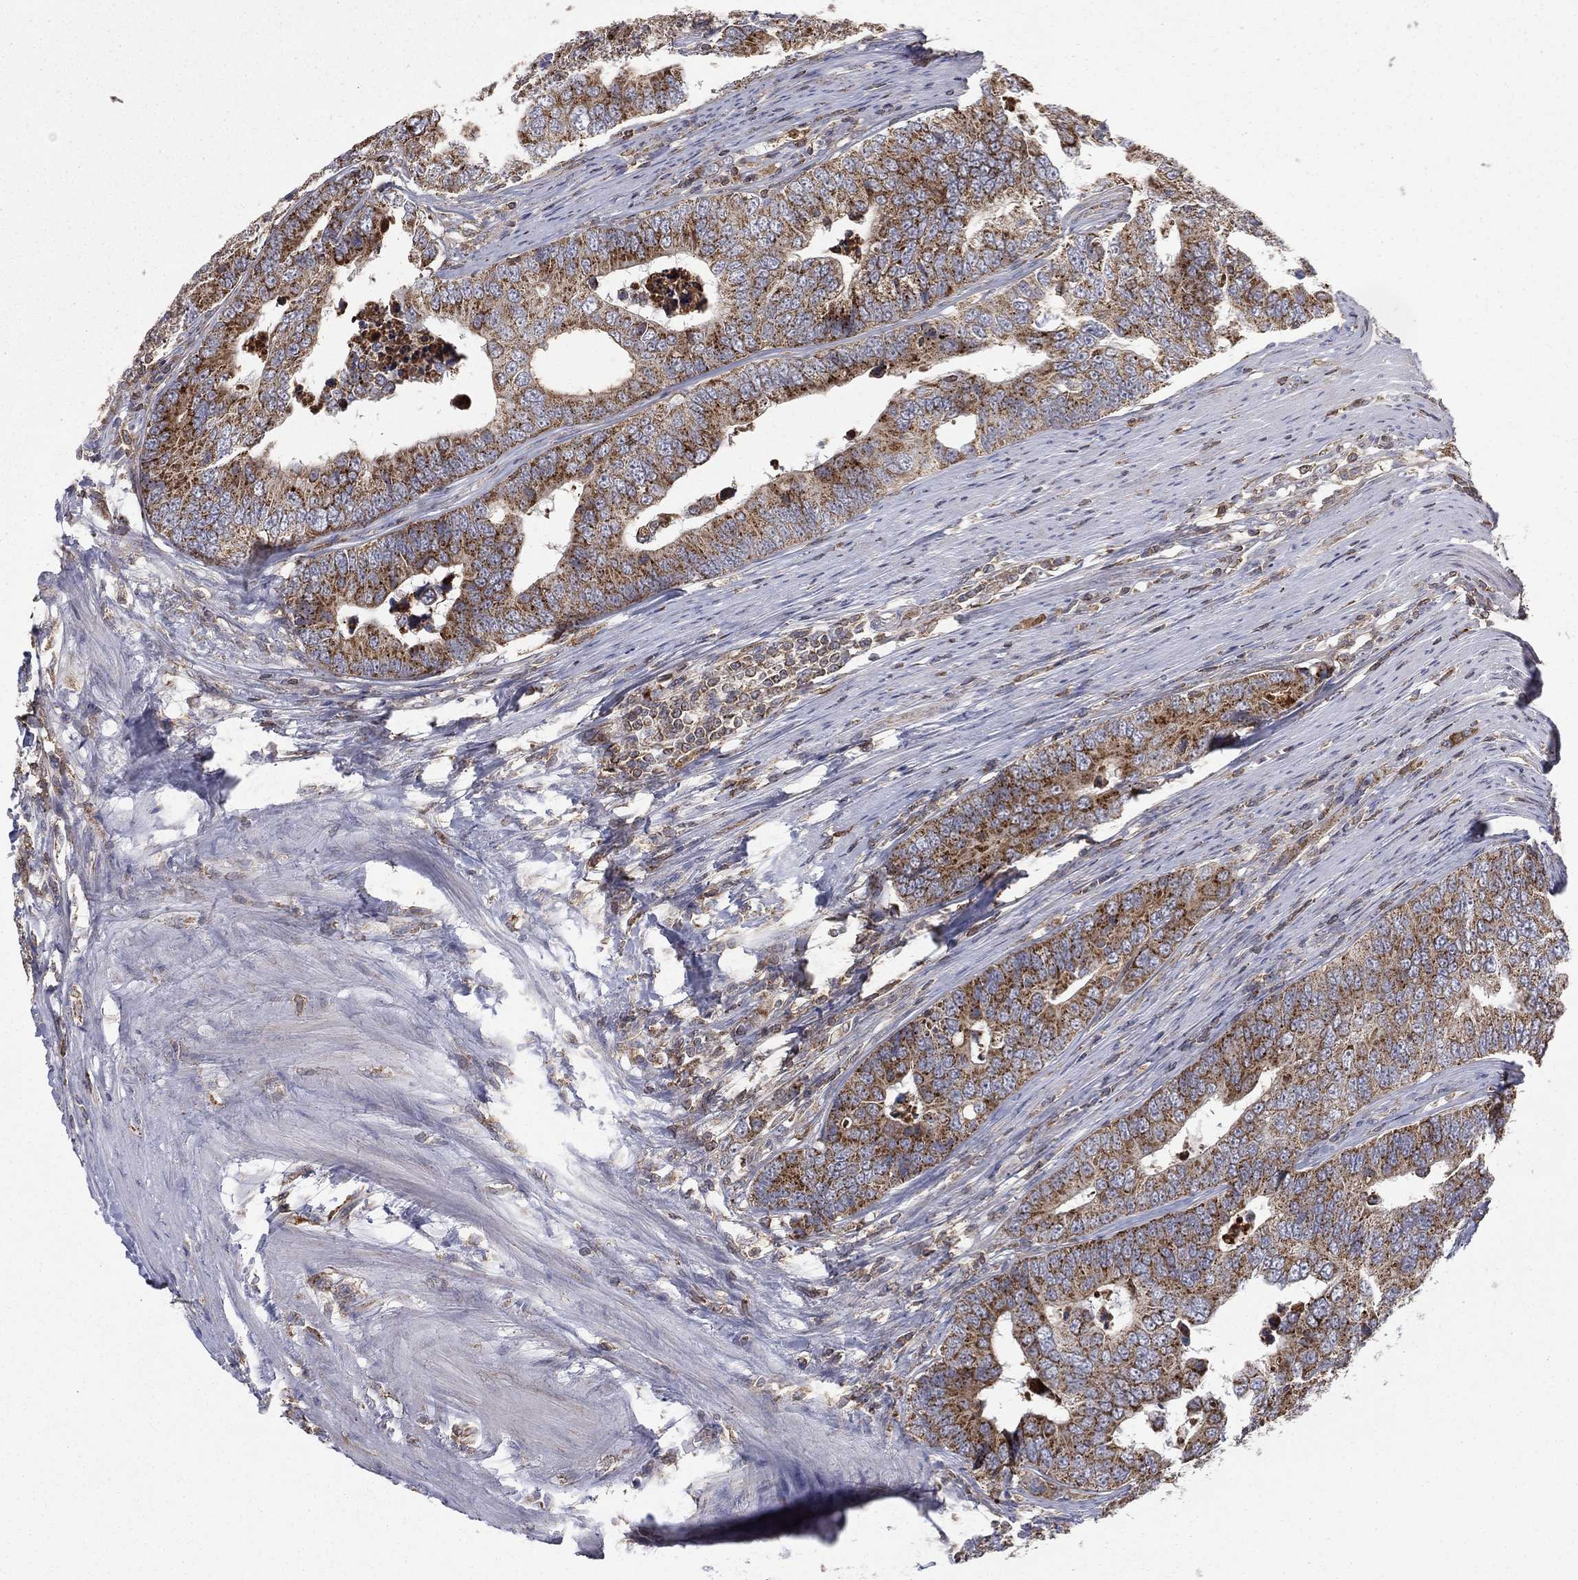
{"staining": {"intensity": "strong", "quantity": ">75%", "location": "cytoplasmic/membranous"}, "tissue": "colorectal cancer", "cell_type": "Tumor cells", "image_type": "cancer", "snomed": [{"axis": "morphology", "description": "Adenocarcinoma, NOS"}, {"axis": "topography", "description": "Colon"}], "caption": "Protein analysis of colorectal adenocarcinoma tissue displays strong cytoplasmic/membranous expression in about >75% of tumor cells. The protein of interest is stained brown, and the nuclei are stained in blue (DAB IHC with brightfield microscopy, high magnification).", "gene": "RIN3", "patient": {"sex": "female", "age": 72}}